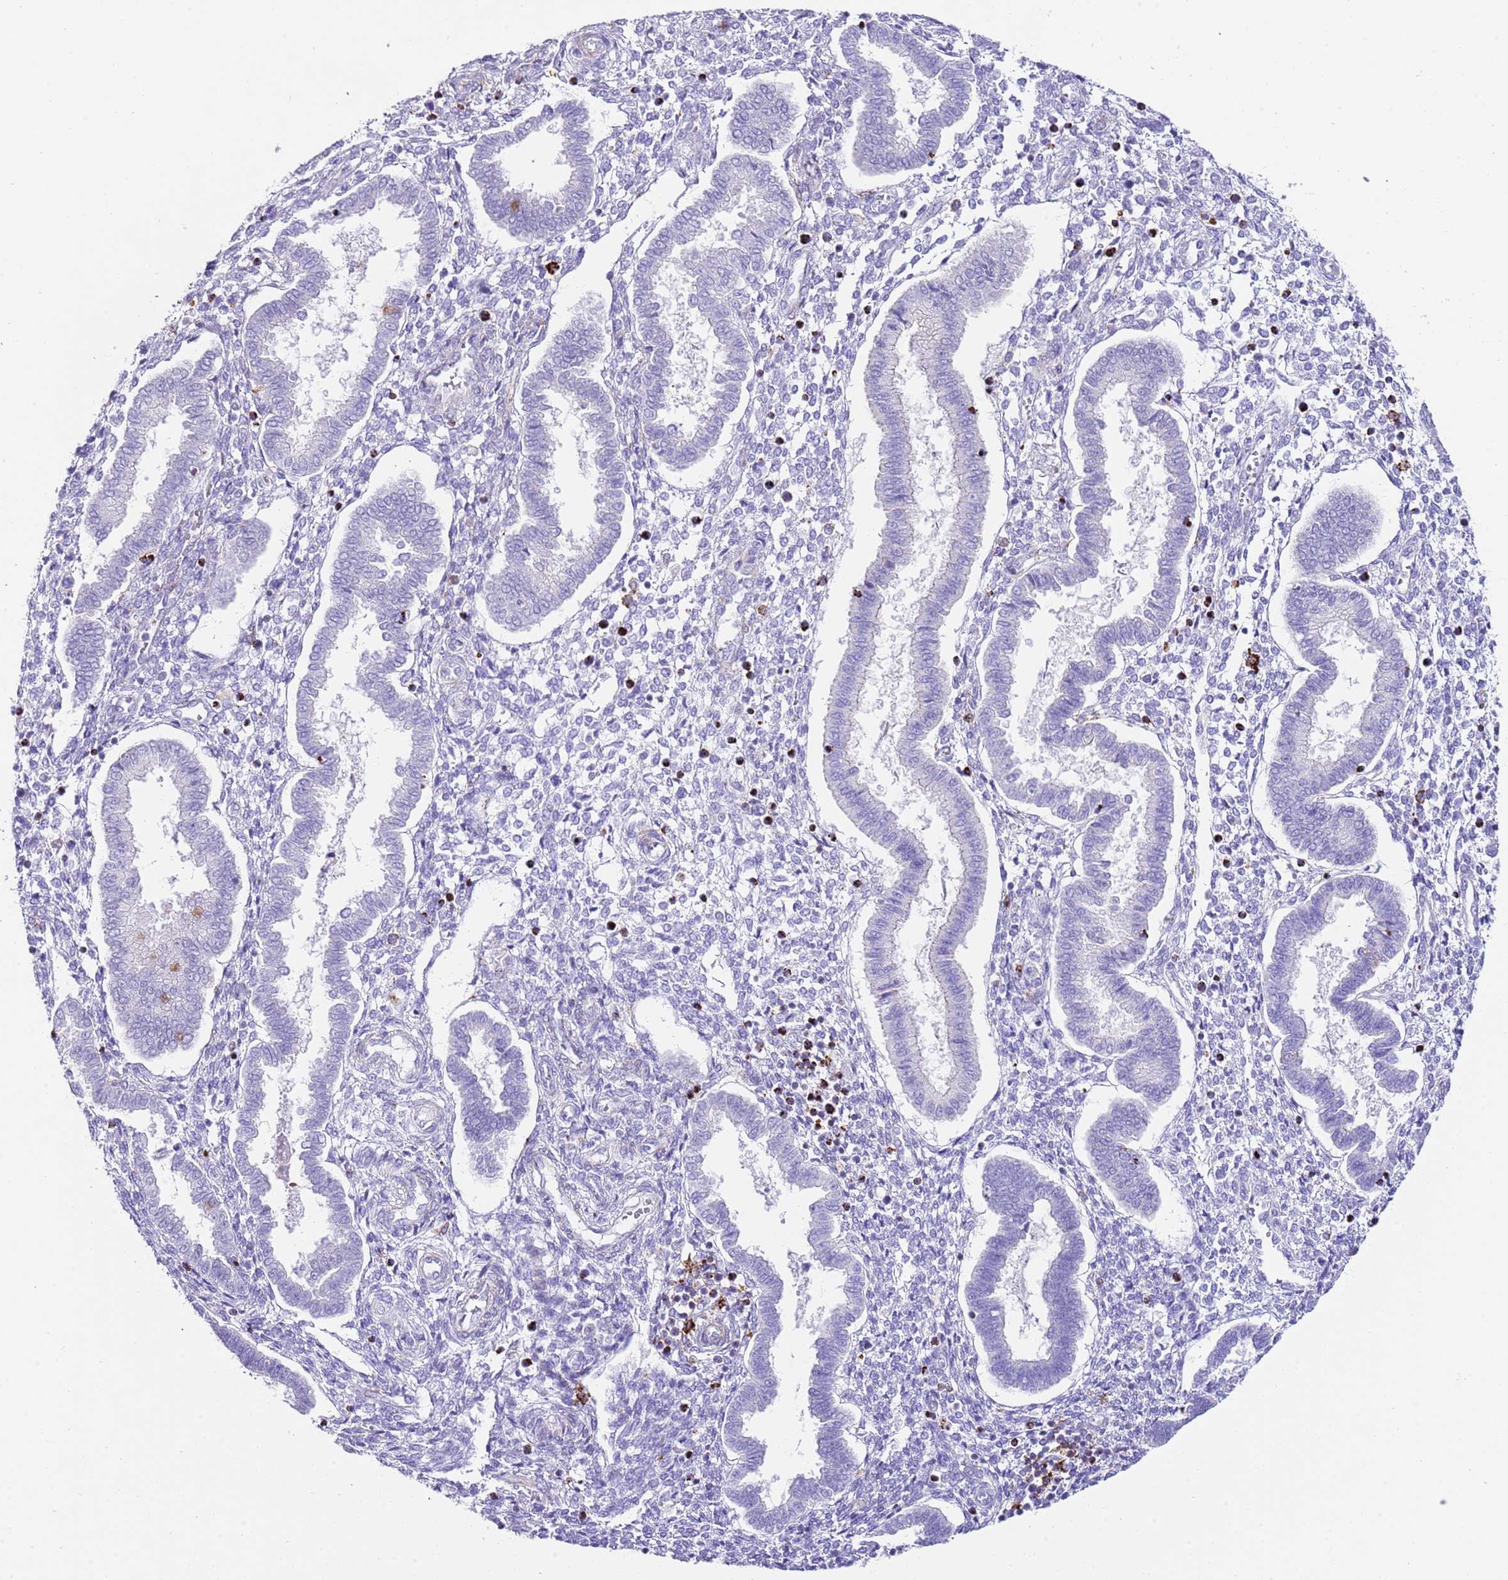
{"staining": {"intensity": "negative", "quantity": "none", "location": "none"}, "tissue": "endometrium", "cell_type": "Cells in endometrial stroma", "image_type": "normal", "snomed": [{"axis": "morphology", "description": "Normal tissue, NOS"}, {"axis": "topography", "description": "Endometrium"}], "caption": "This is an immunohistochemistry histopathology image of benign endometrium. There is no positivity in cells in endometrial stroma.", "gene": "ALDH3A1", "patient": {"sex": "female", "age": 24}}